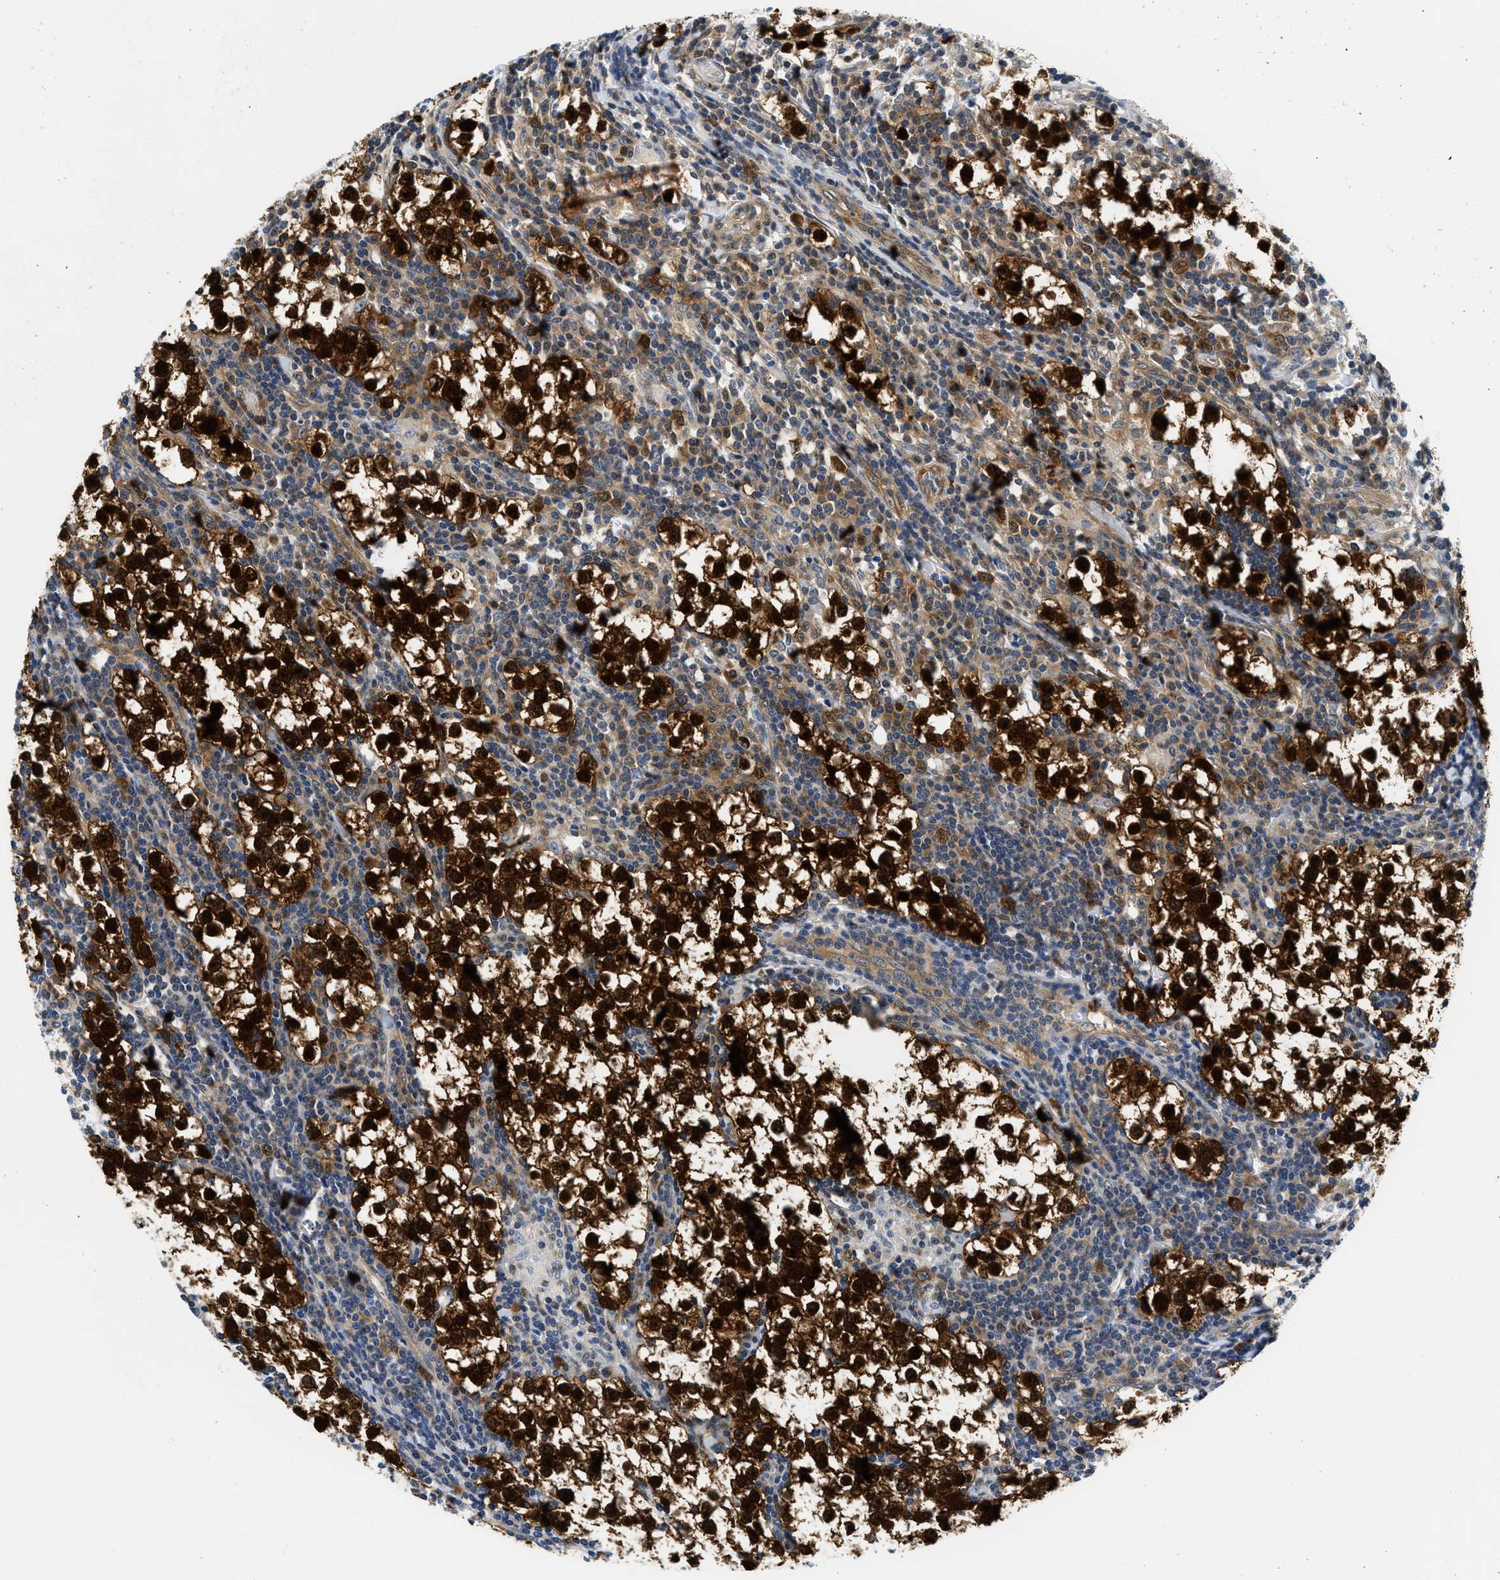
{"staining": {"intensity": "strong", "quantity": ">75%", "location": "cytoplasmic/membranous,nuclear"}, "tissue": "testis cancer", "cell_type": "Tumor cells", "image_type": "cancer", "snomed": [{"axis": "morphology", "description": "Seminoma, NOS"}, {"axis": "morphology", "description": "Carcinoma, Embryonal, NOS"}, {"axis": "topography", "description": "Testis"}], "caption": "Immunohistochemistry histopathology image of neoplastic tissue: human testis cancer (seminoma) stained using IHC reveals high levels of strong protein expression localized specifically in the cytoplasmic/membranous and nuclear of tumor cells, appearing as a cytoplasmic/membranous and nuclear brown color.", "gene": "XPO5", "patient": {"sex": "male", "age": 36}}